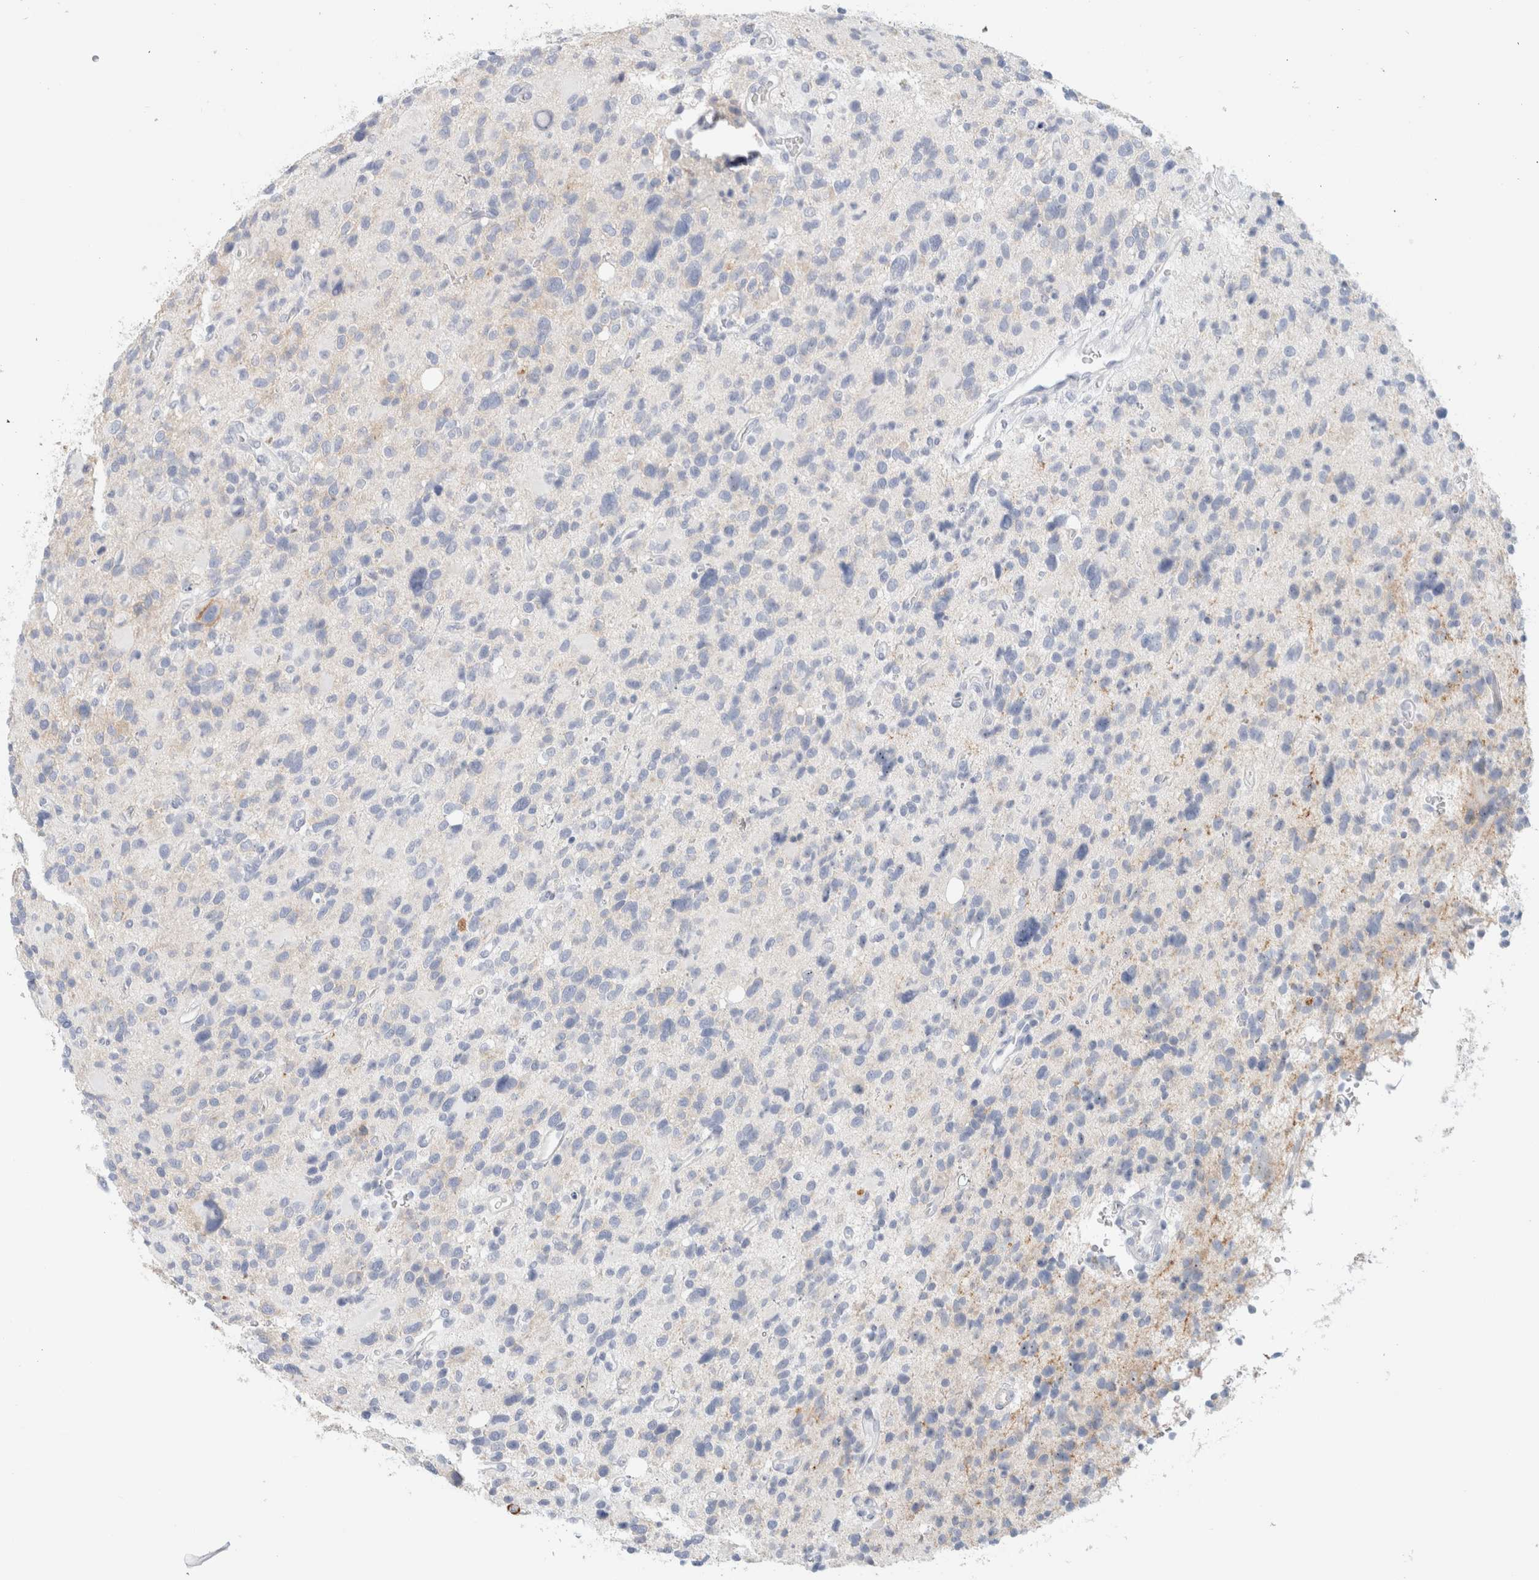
{"staining": {"intensity": "negative", "quantity": "none", "location": "none"}, "tissue": "glioma", "cell_type": "Tumor cells", "image_type": "cancer", "snomed": [{"axis": "morphology", "description": "Glioma, malignant, High grade"}, {"axis": "topography", "description": "Brain"}], "caption": "Tumor cells show no significant protein staining in glioma.", "gene": "HEXD", "patient": {"sex": "male", "age": 48}}